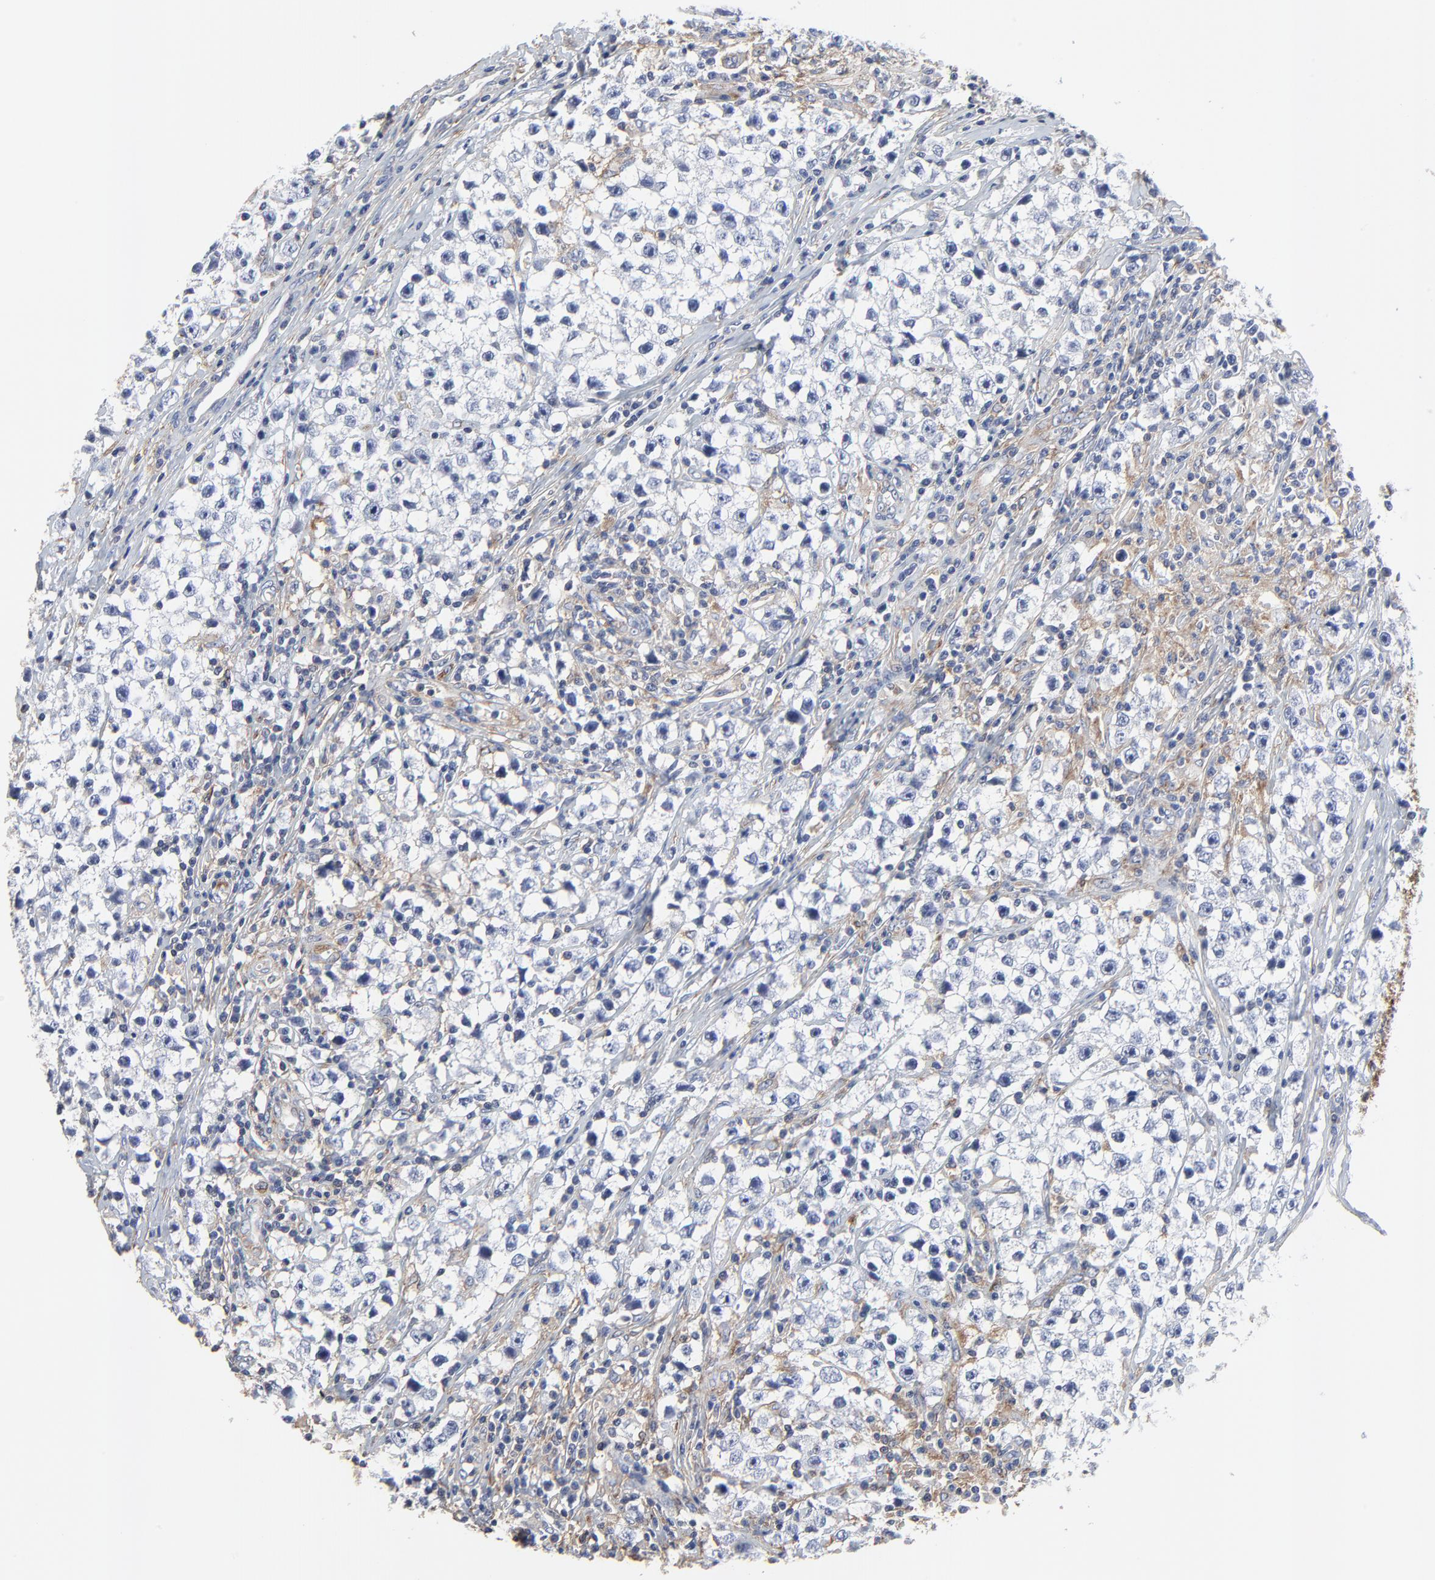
{"staining": {"intensity": "negative", "quantity": "none", "location": "none"}, "tissue": "testis cancer", "cell_type": "Tumor cells", "image_type": "cancer", "snomed": [{"axis": "morphology", "description": "Seminoma, NOS"}, {"axis": "topography", "description": "Testis"}], "caption": "This image is of testis seminoma stained with immunohistochemistry to label a protein in brown with the nuclei are counter-stained blue. There is no expression in tumor cells. (Stains: DAB immunohistochemistry (IHC) with hematoxylin counter stain, Microscopy: brightfield microscopy at high magnification).", "gene": "NXF3", "patient": {"sex": "male", "age": 35}}